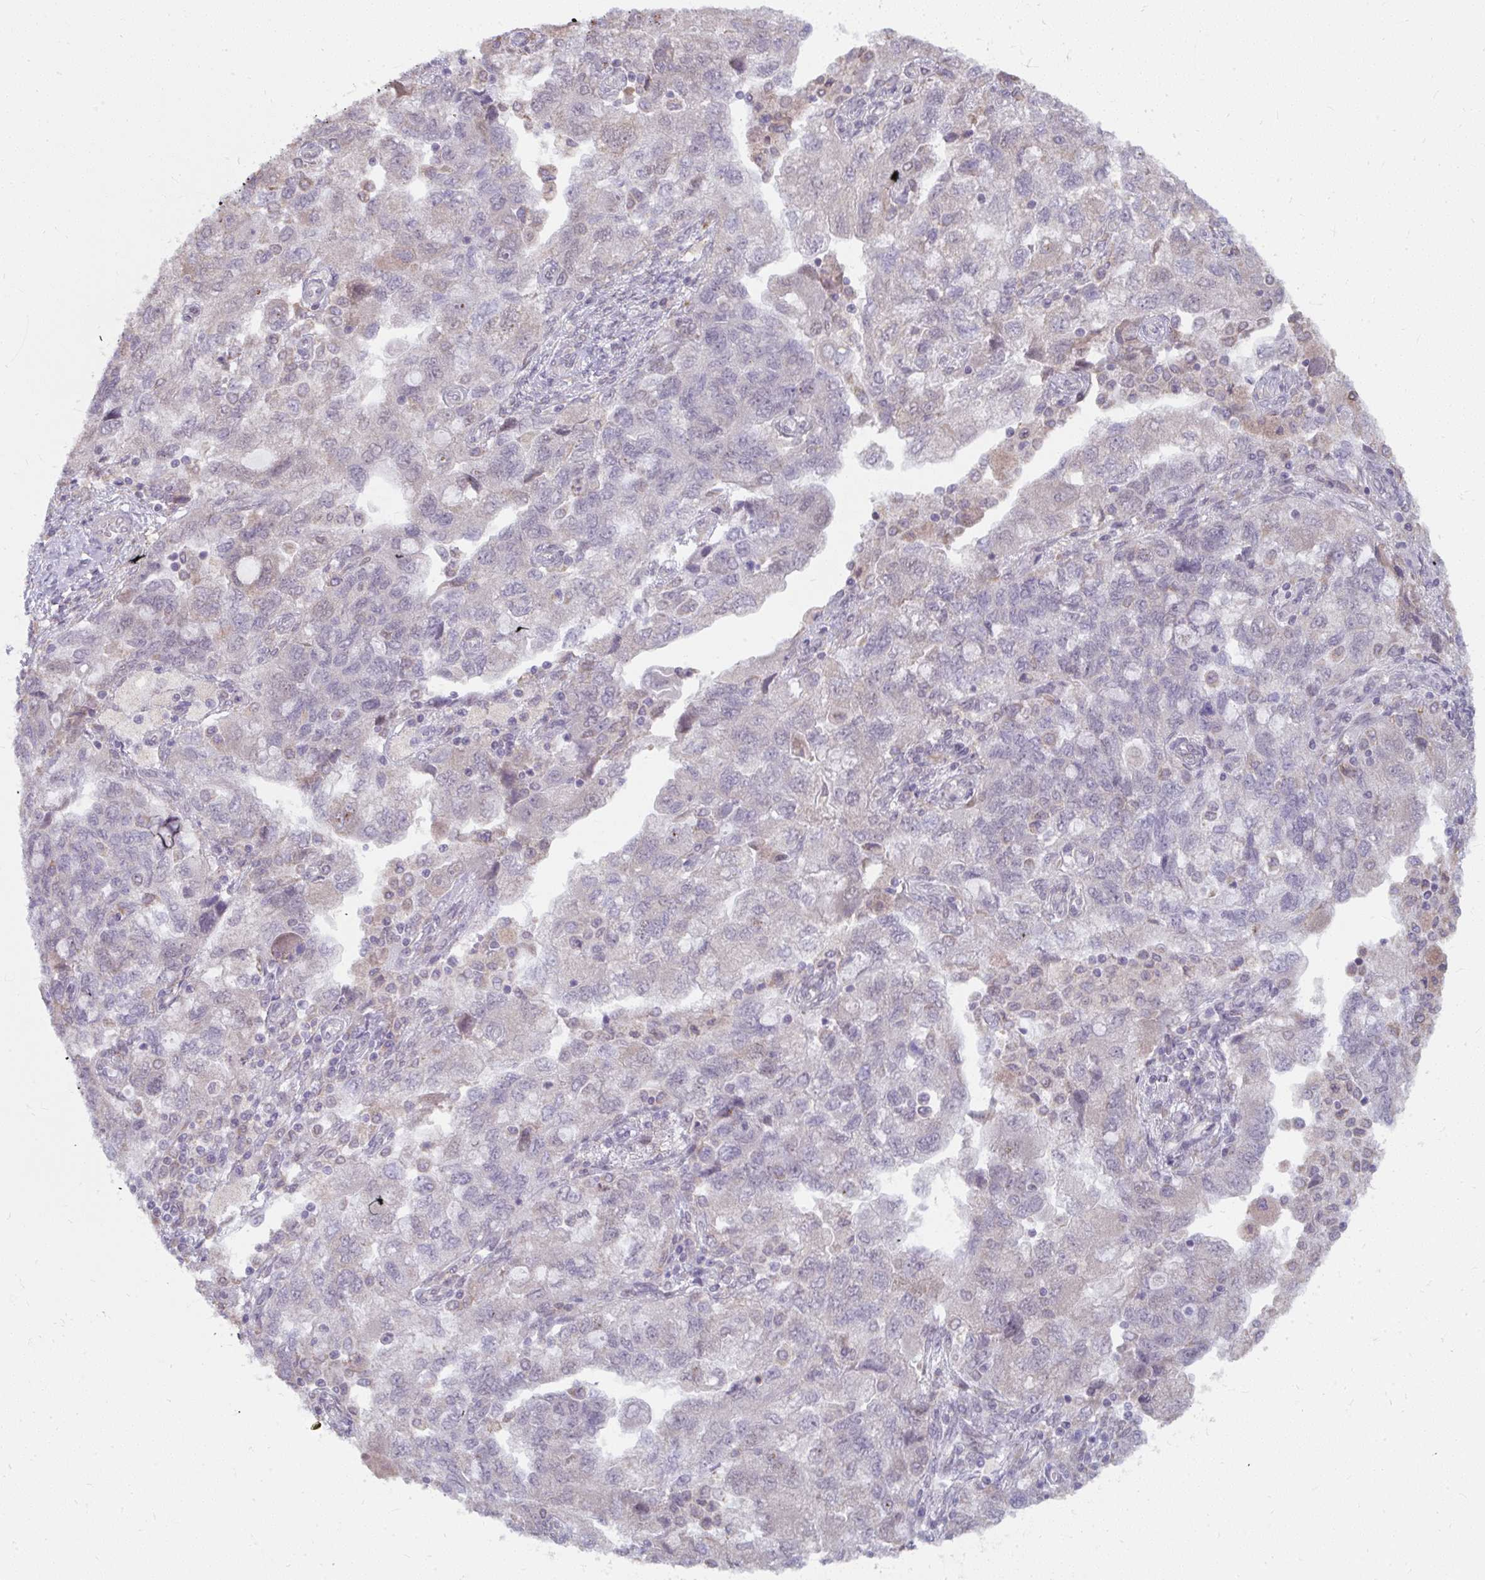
{"staining": {"intensity": "negative", "quantity": "none", "location": "none"}, "tissue": "ovarian cancer", "cell_type": "Tumor cells", "image_type": "cancer", "snomed": [{"axis": "morphology", "description": "Carcinoma, NOS"}, {"axis": "morphology", "description": "Cystadenocarcinoma, serous, NOS"}, {"axis": "topography", "description": "Ovary"}], "caption": "DAB (3,3'-diaminobenzidine) immunohistochemical staining of human ovarian serous cystadenocarcinoma reveals no significant staining in tumor cells. Brightfield microscopy of IHC stained with DAB (3,3'-diaminobenzidine) (brown) and hematoxylin (blue), captured at high magnification.", "gene": "NMNAT1", "patient": {"sex": "female", "age": 69}}